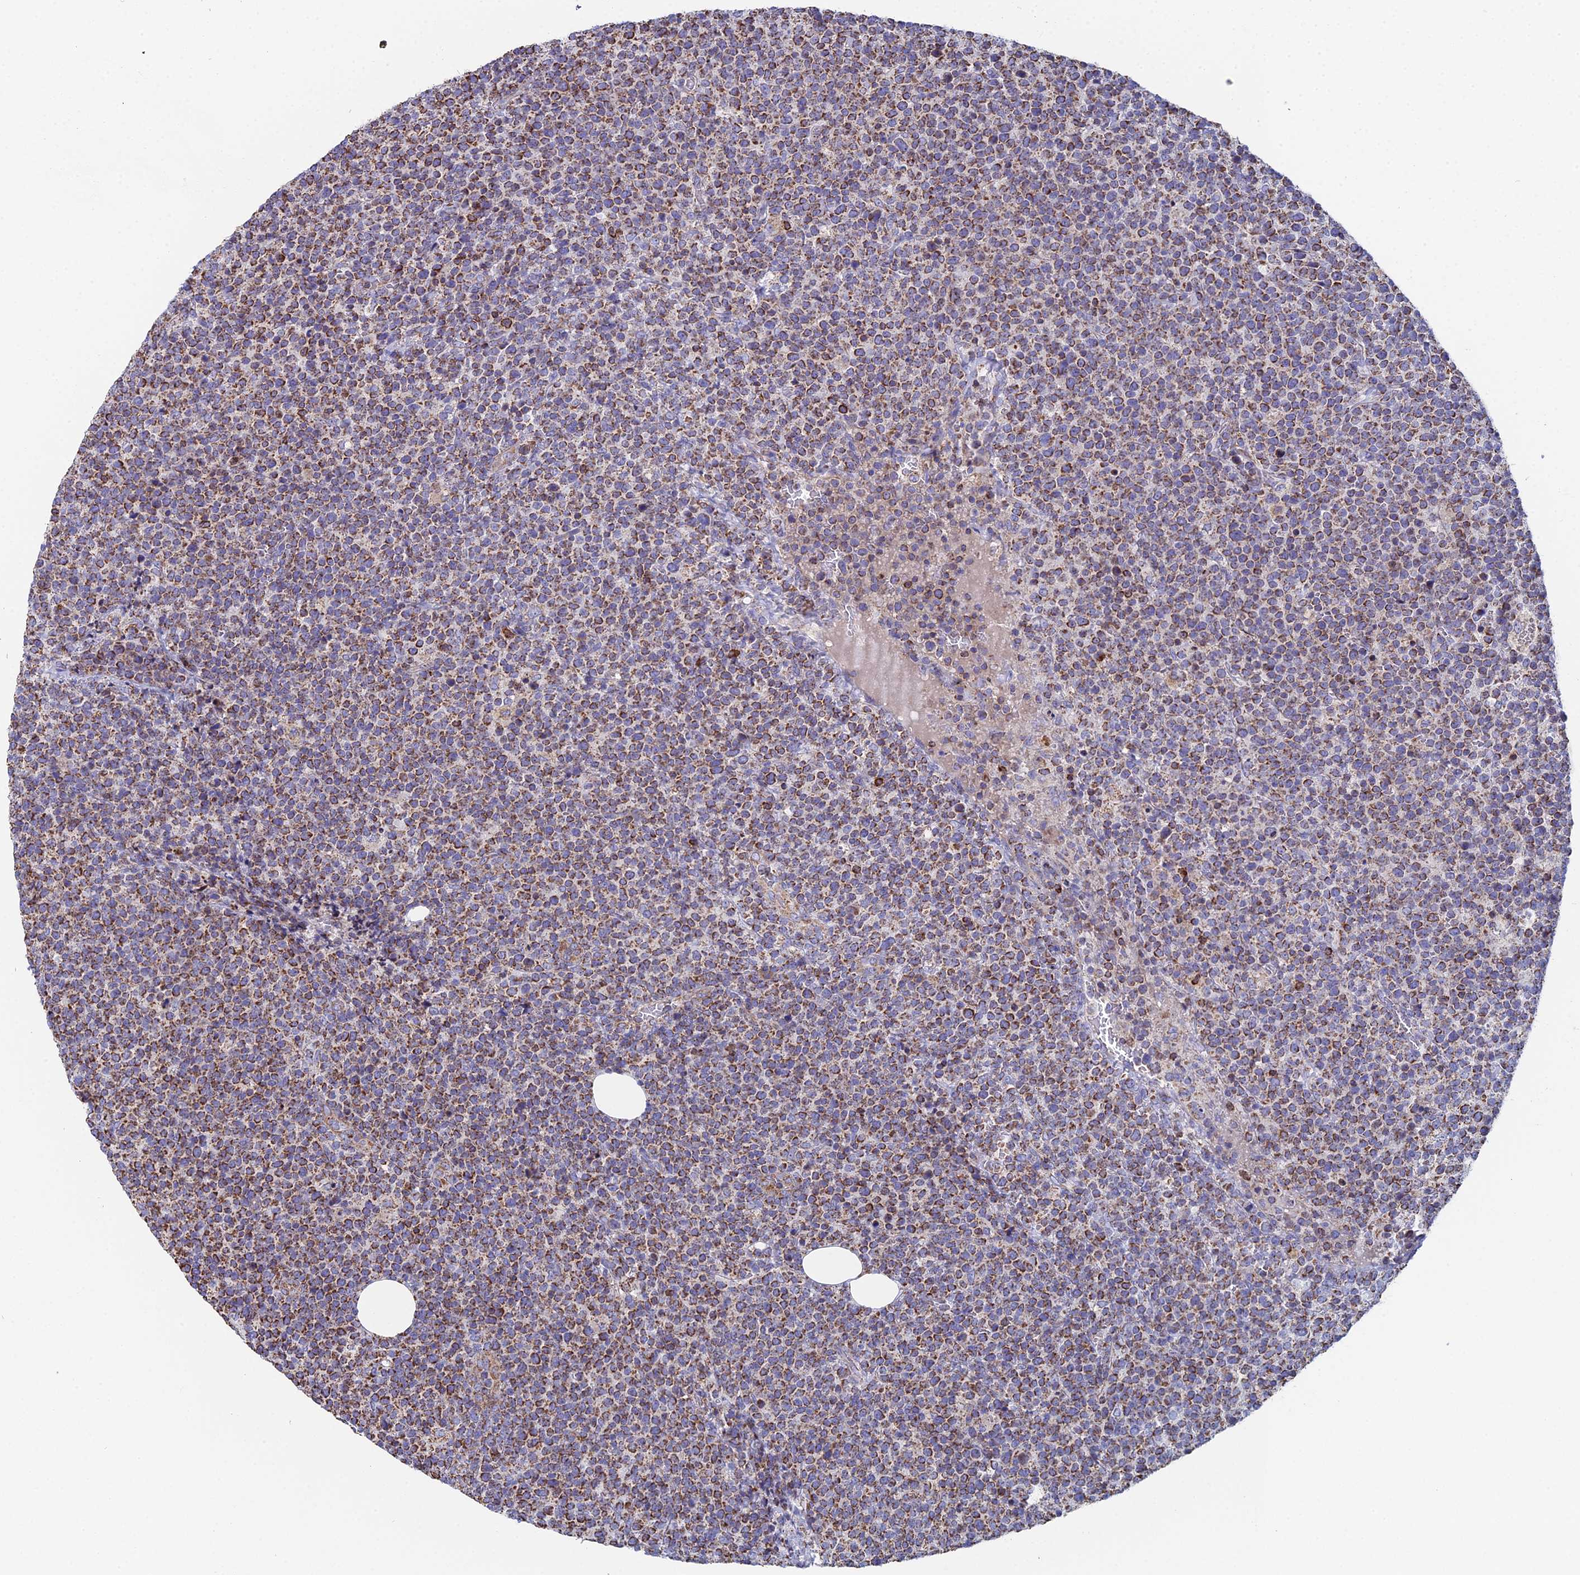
{"staining": {"intensity": "moderate", "quantity": ">75%", "location": "cytoplasmic/membranous"}, "tissue": "lymphoma", "cell_type": "Tumor cells", "image_type": "cancer", "snomed": [{"axis": "morphology", "description": "Malignant lymphoma, non-Hodgkin's type, High grade"}, {"axis": "topography", "description": "Lymph node"}], "caption": "Lymphoma stained with a brown dye displays moderate cytoplasmic/membranous positive positivity in about >75% of tumor cells.", "gene": "SPOCK2", "patient": {"sex": "male", "age": 61}}